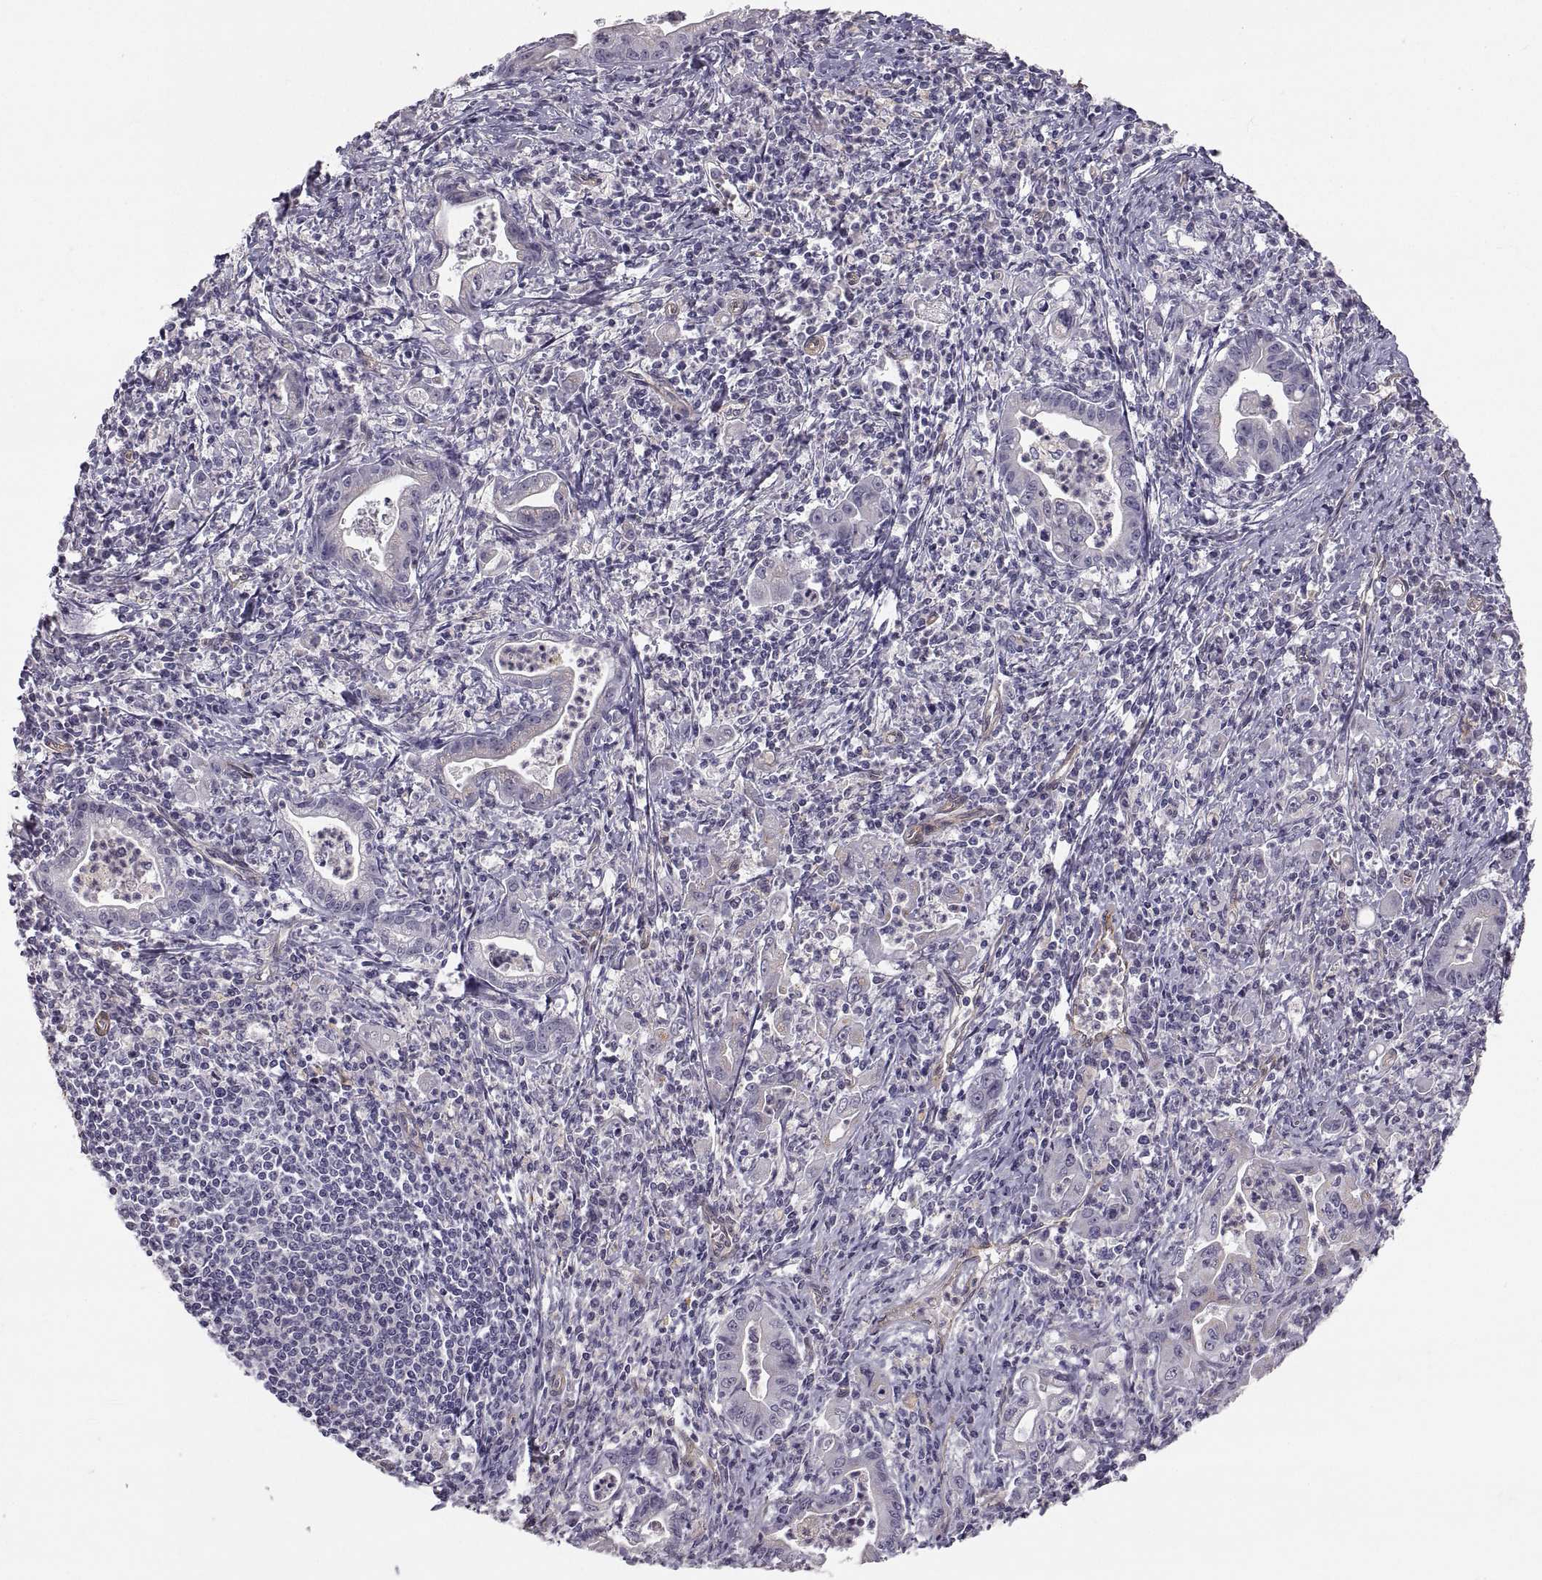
{"staining": {"intensity": "negative", "quantity": "none", "location": "none"}, "tissue": "stomach cancer", "cell_type": "Tumor cells", "image_type": "cancer", "snomed": [{"axis": "morphology", "description": "Adenocarcinoma, NOS"}, {"axis": "topography", "description": "Stomach, upper"}], "caption": "DAB (3,3'-diaminobenzidine) immunohistochemical staining of human stomach adenocarcinoma reveals no significant expression in tumor cells.", "gene": "PGM5", "patient": {"sex": "female", "age": 79}}